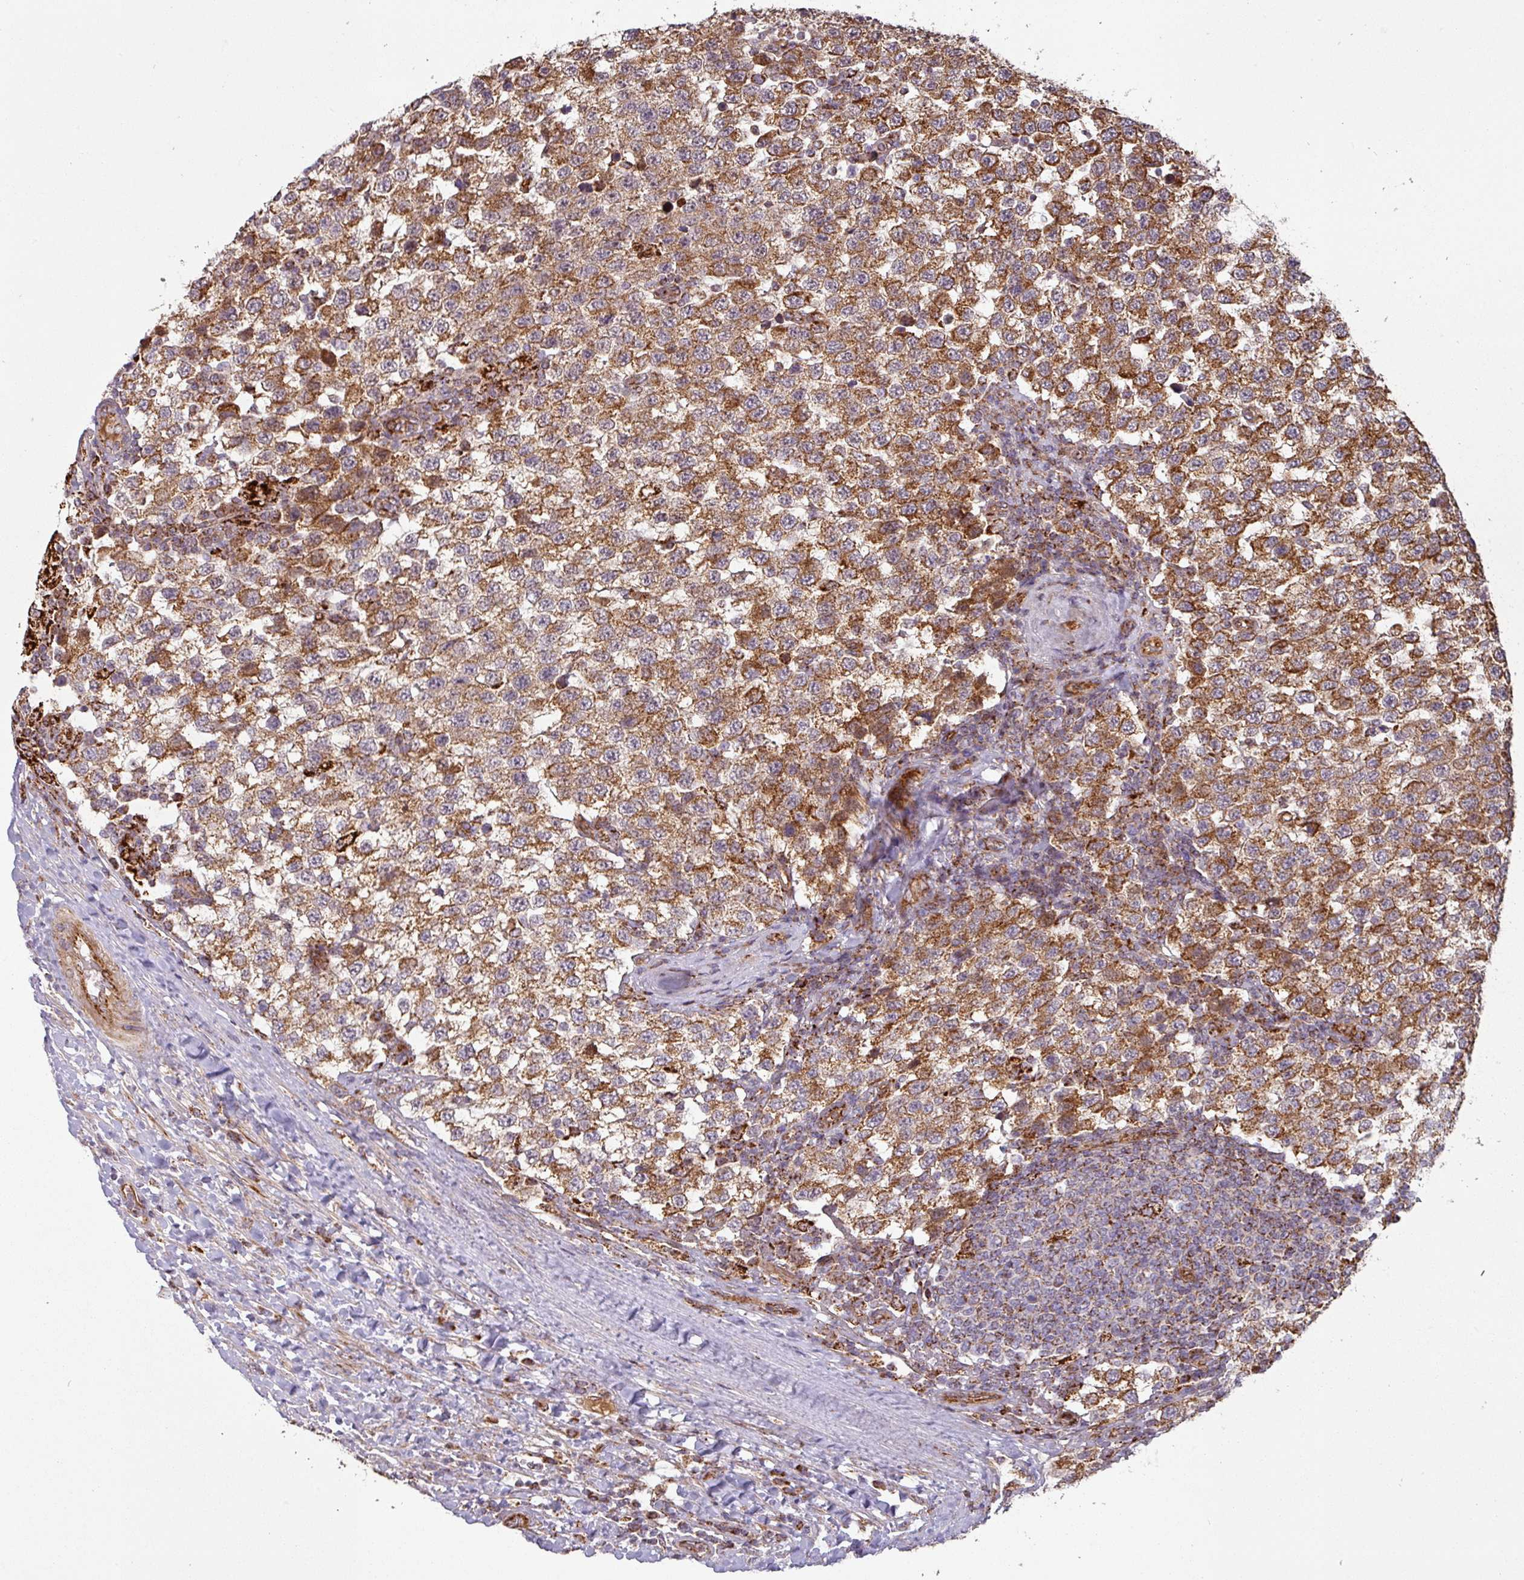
{"staining": {"intensity": "strong", "quantity": ">75%", "location": "cytoplasmic/membranous"}, "tissue": "testis cancer", "cell_type": "Tumor cells", "image_type": "cancer", "snomed": [{"axis": "morphology", "description": "Seminoma, NOS"}, {"axis": "topography", "description": "Testis"}], "caption": "High-magnification brightfield microscopy of testis cancer stained with DAB (brown) and counterstained with hematoxylin (blue). tumor cells exhibit strong cytoplasmic/membranous positivity is seen in about>75% of cells.", "gene": "GPD2", "patient": {"sex": "male", "age": 34}}